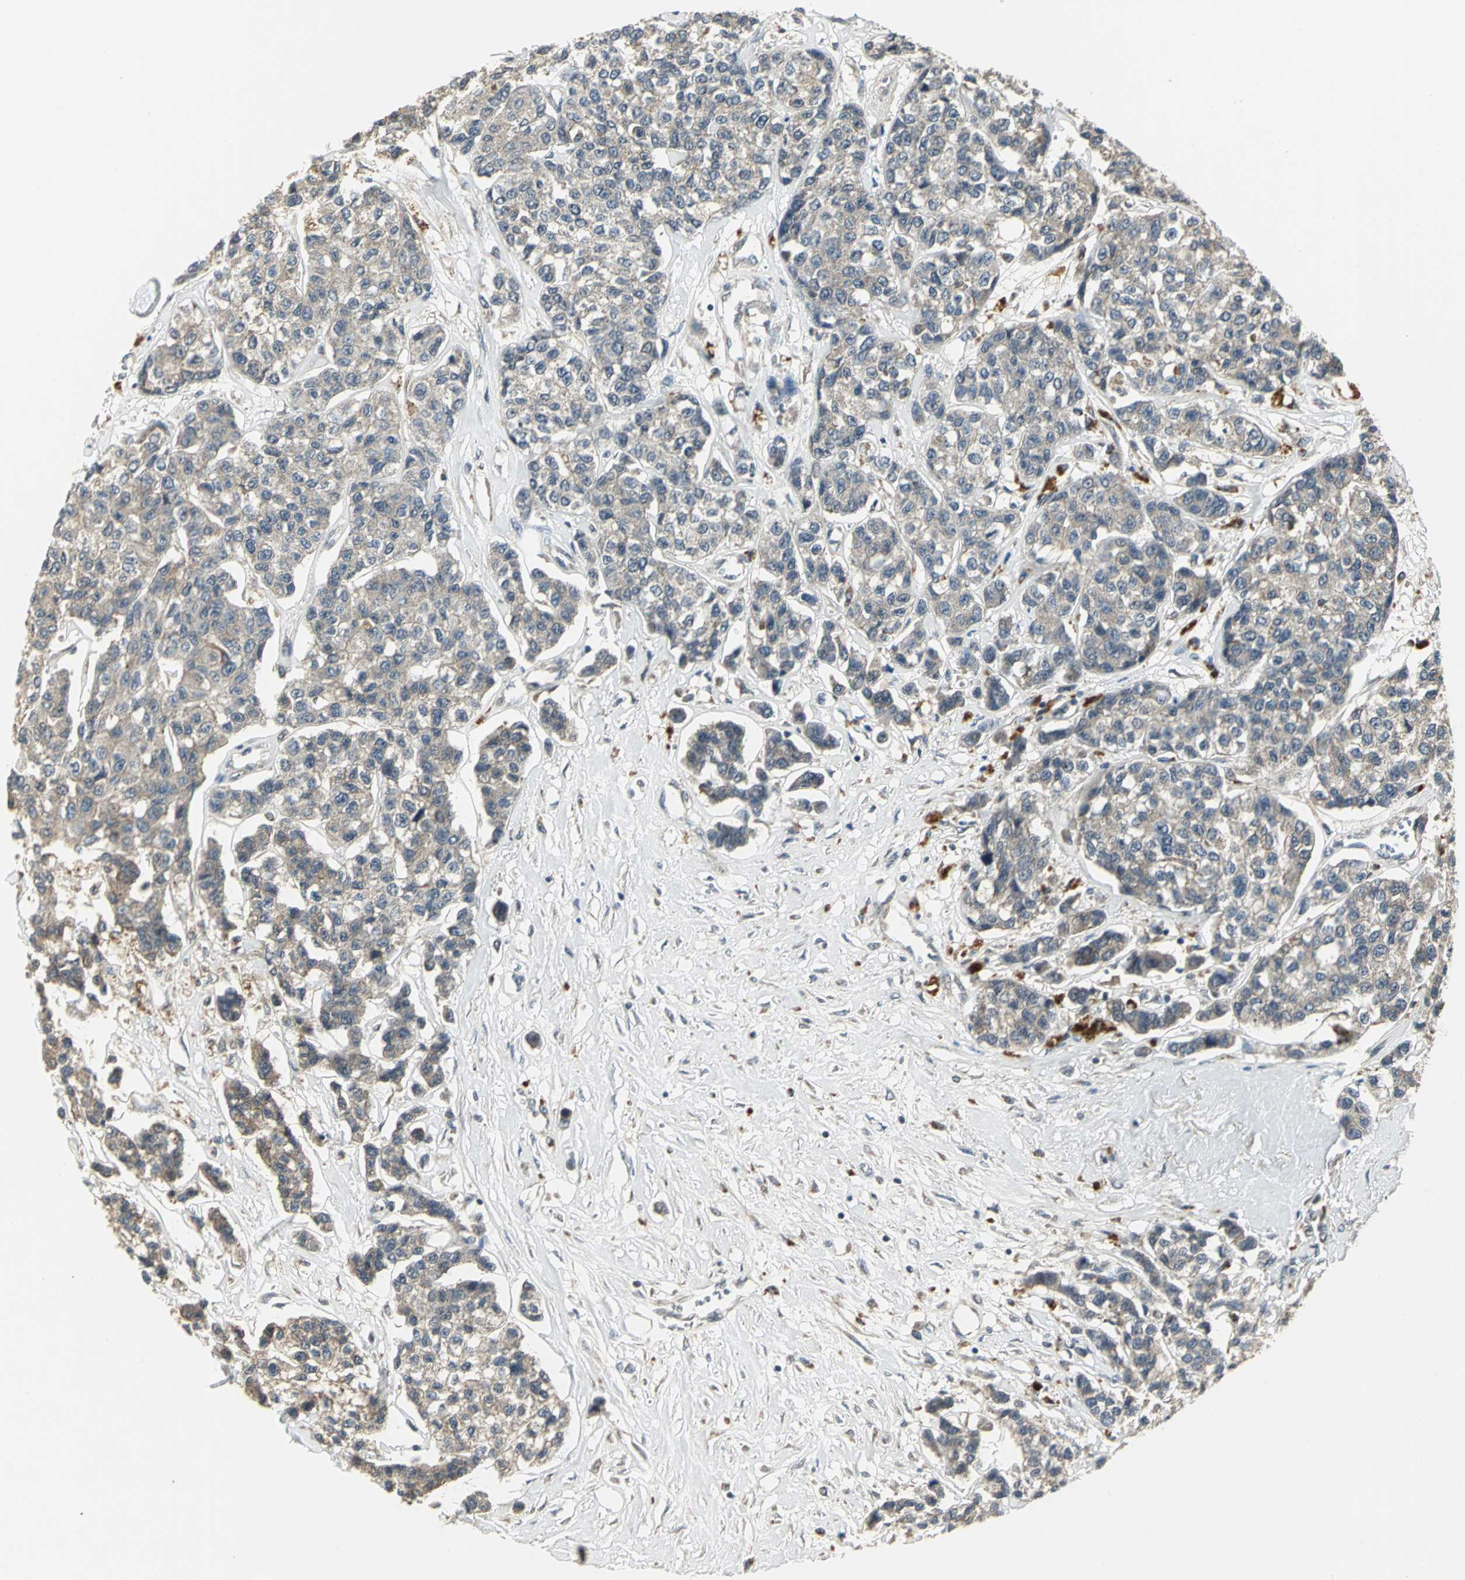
{"staining": {"intensity": "weak", "quantity": ">75%", "location": "cytoplasmic/membranous"}, "tissue": "breast cancer", "cell_type": "Tumor cells", "image_type": "cancer", "snomed": [{"axis": "morphology", "description": "Duct carcinoma"}, {"axis": "topography", "description": "Breast"}], "caption": "Immunohistochemistry (IHC) of human intraductal carcinoma (breast) reveals low levels of weak cytoplasmic/membranous staining in about >75% of tumor cells.", "gene": "MAPK8IP3", "patient": {"sex": "female", "age": 51}}